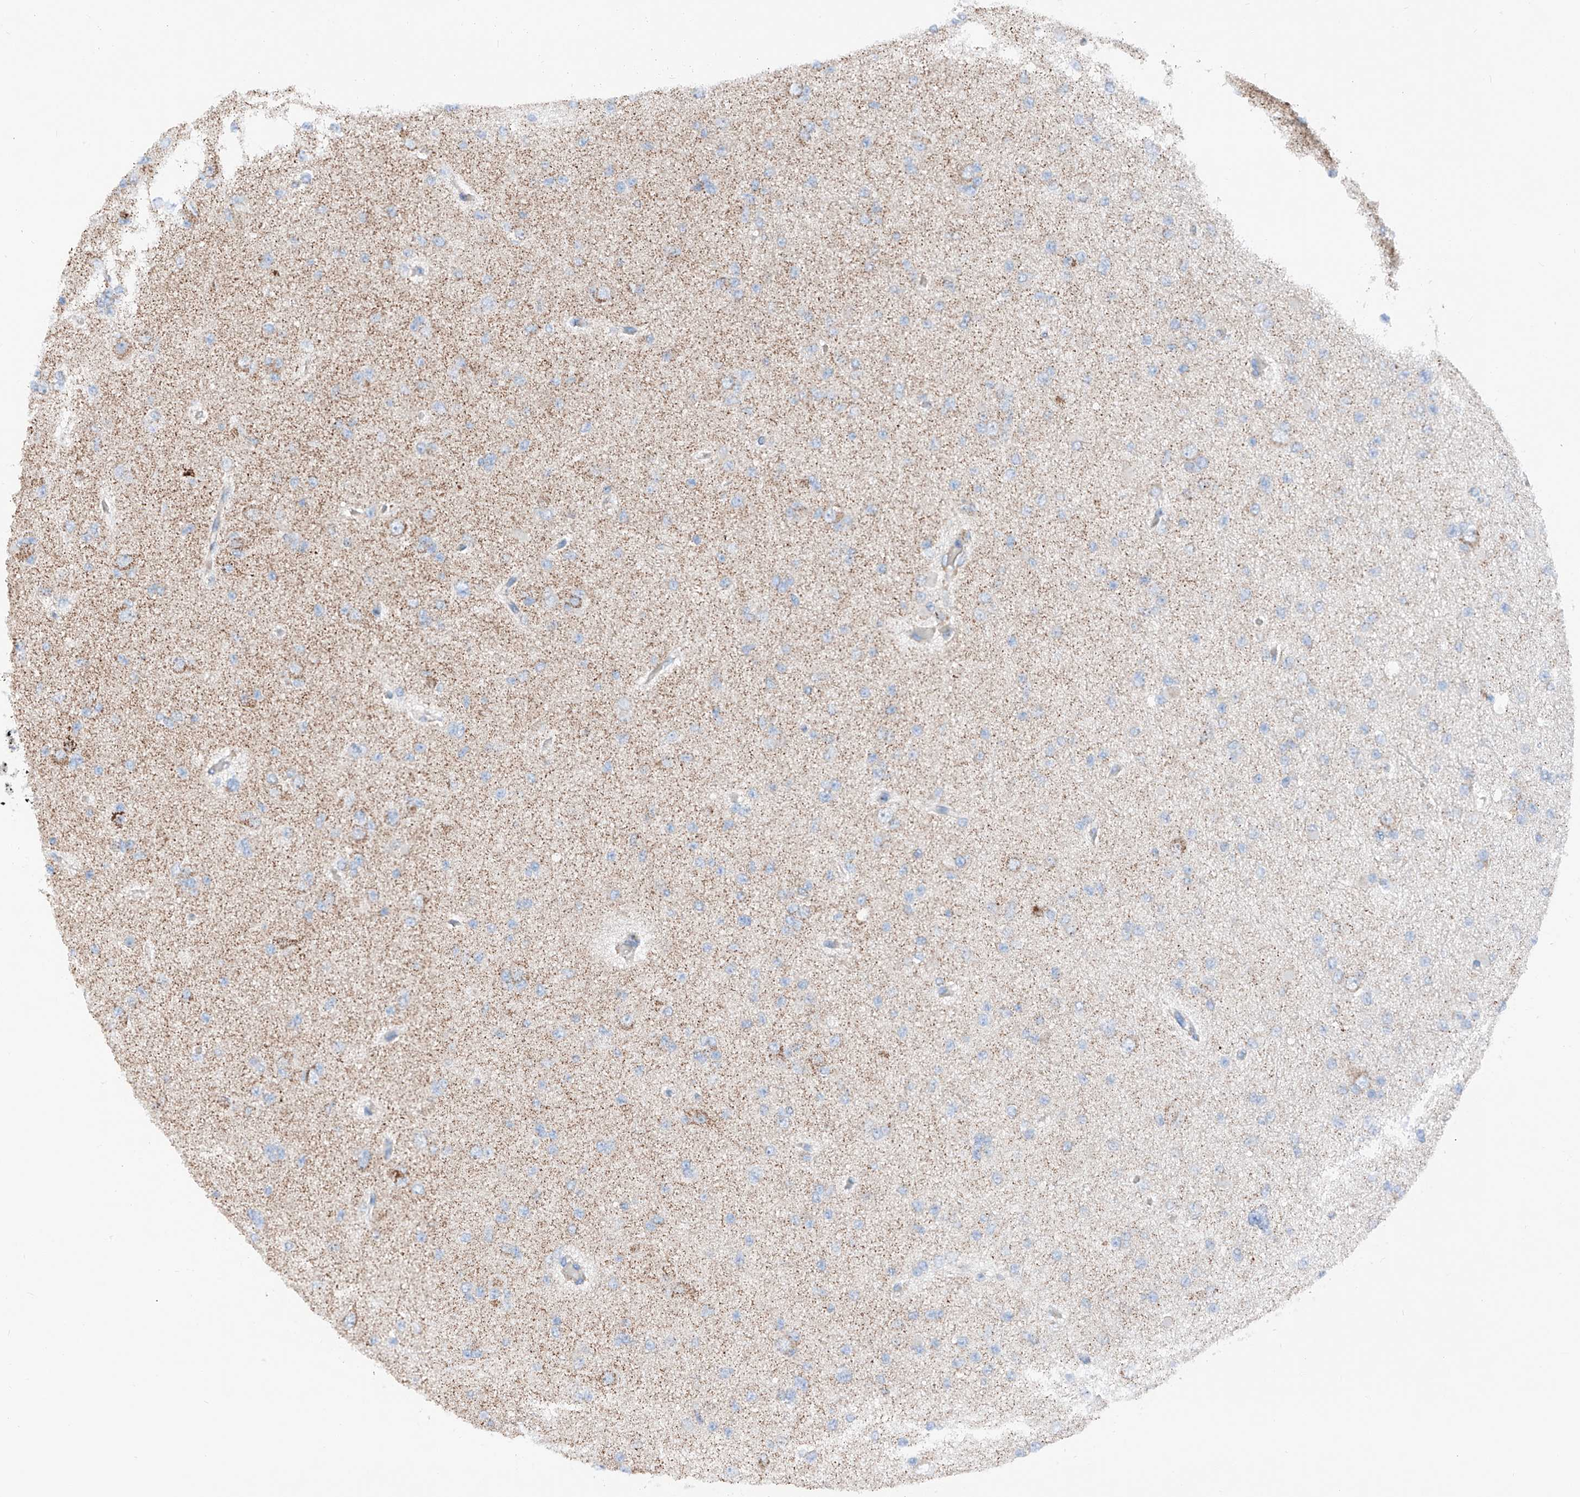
{"staining": {"intensity": "moderate", "quantity": "<25%", "location": "cytoplasmic/membranous"}, "tissue": "glioma", "cell_type": "Tumor cells", "image_type": "cancer", "snomed": [{"axis": "morphology", "description": "Glioma, malignant, Low grade"}, {"axis": "topography", "description": "Brain"}], "caption": "IHC image of malignant low-grade glioma stained for a protein (brown), which displays low levels of moderate cytoplasmic/membranous staining in approximately <25% of tumor cells.", "gene": "MRAP", "patient": {"sex": "female", "age": 22}}